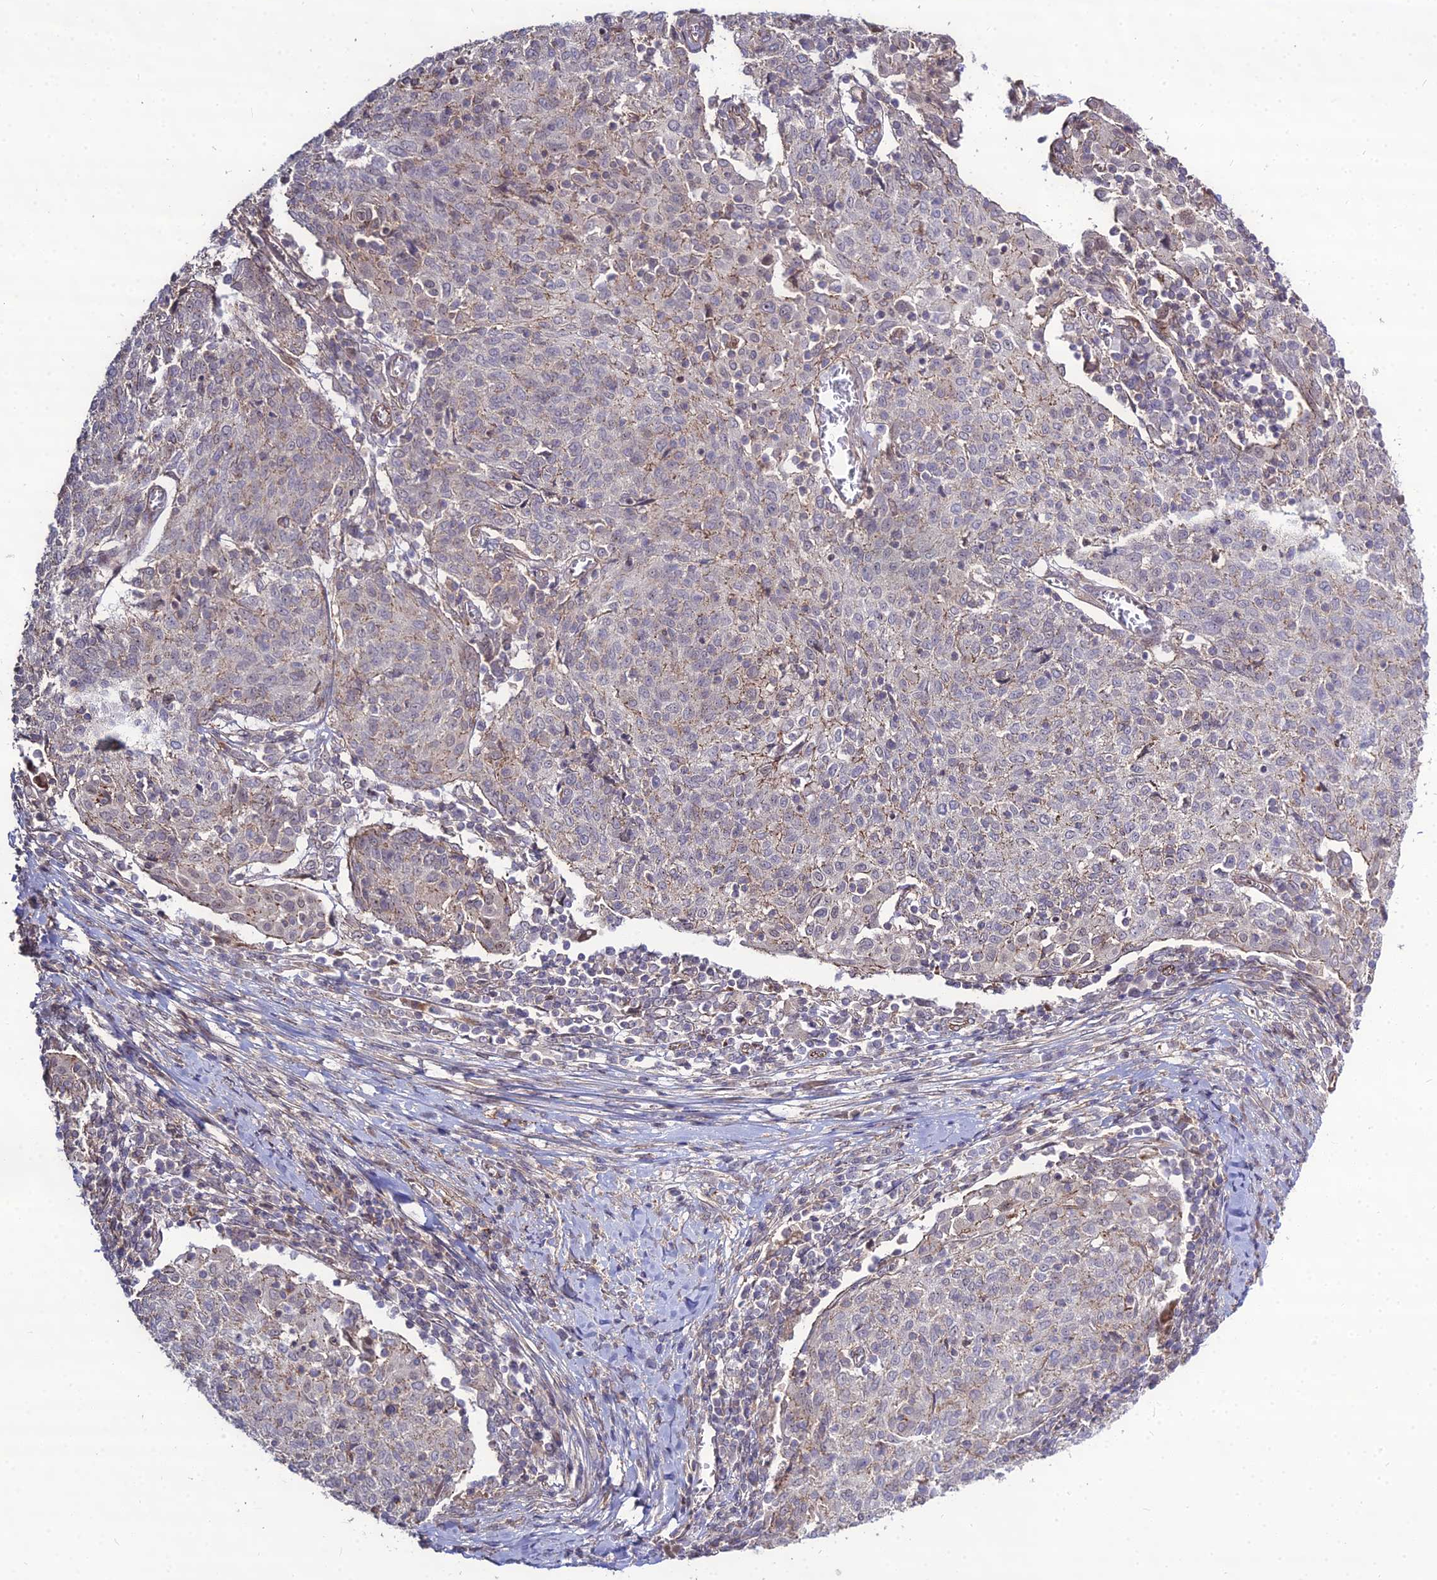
{"staining": {"intensity": "negative", "quantity": "none", "location": "none"}, "tissue": "cervical cancer", "cell_type": "Tumor cells", "image_type": "cancer", "snomed": [{"axis": "morphology", "description": "Squamous cell carcinoma, NOS"}, {"axis": "topography", "description": "Cervix"}], "caption": "This is a photomicrograph of immunohistochemistry (IHC) staining of squamous cell carcinoma (cervical), which shows no expression in tumor cells.", "gene": "TSPYL2", "patient": {"sex": "female", "age": 52}}